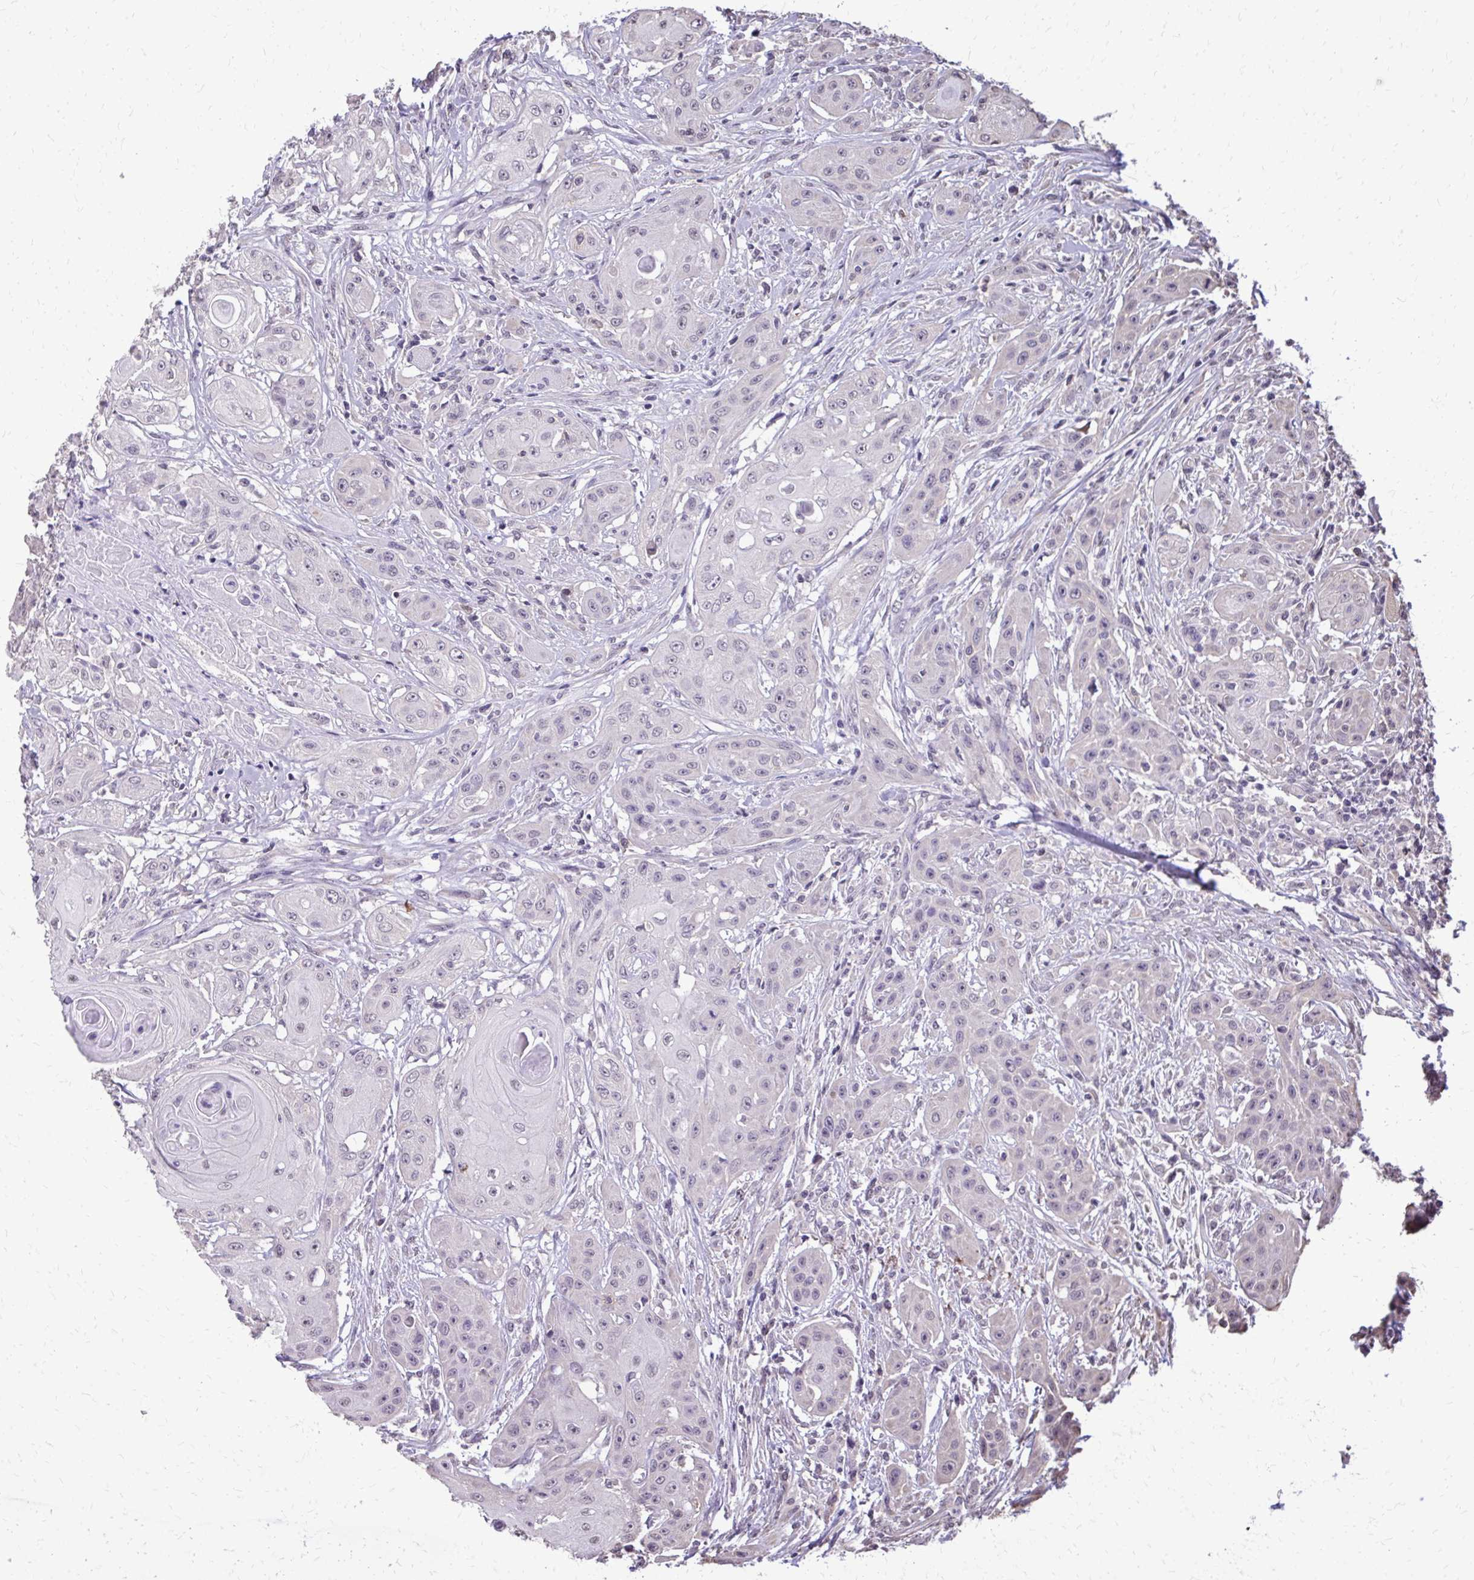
{"staining": {"intensity": "negative", "quantity": "none", "location": "none"}, "tissue": "head and neck cancer", "cell_type": "Tumor cells", "image_type": "cancer", "snomed": [{"axis": "morphology", "description": "Squamous cell carcinoma, NOS"}, {"axis": "topography", "description": "Oral tissue"}, {"axis": "topography", "description": "Head-Neck"}, {"axis": "topography", "description": "Neck, NOS"}], "caption": "The image shows no staining of tumor cells in squamous cell carcinoma (head and neck).", "gene": "AKAP5", "patient": {"sex": "female", "age": 55}}